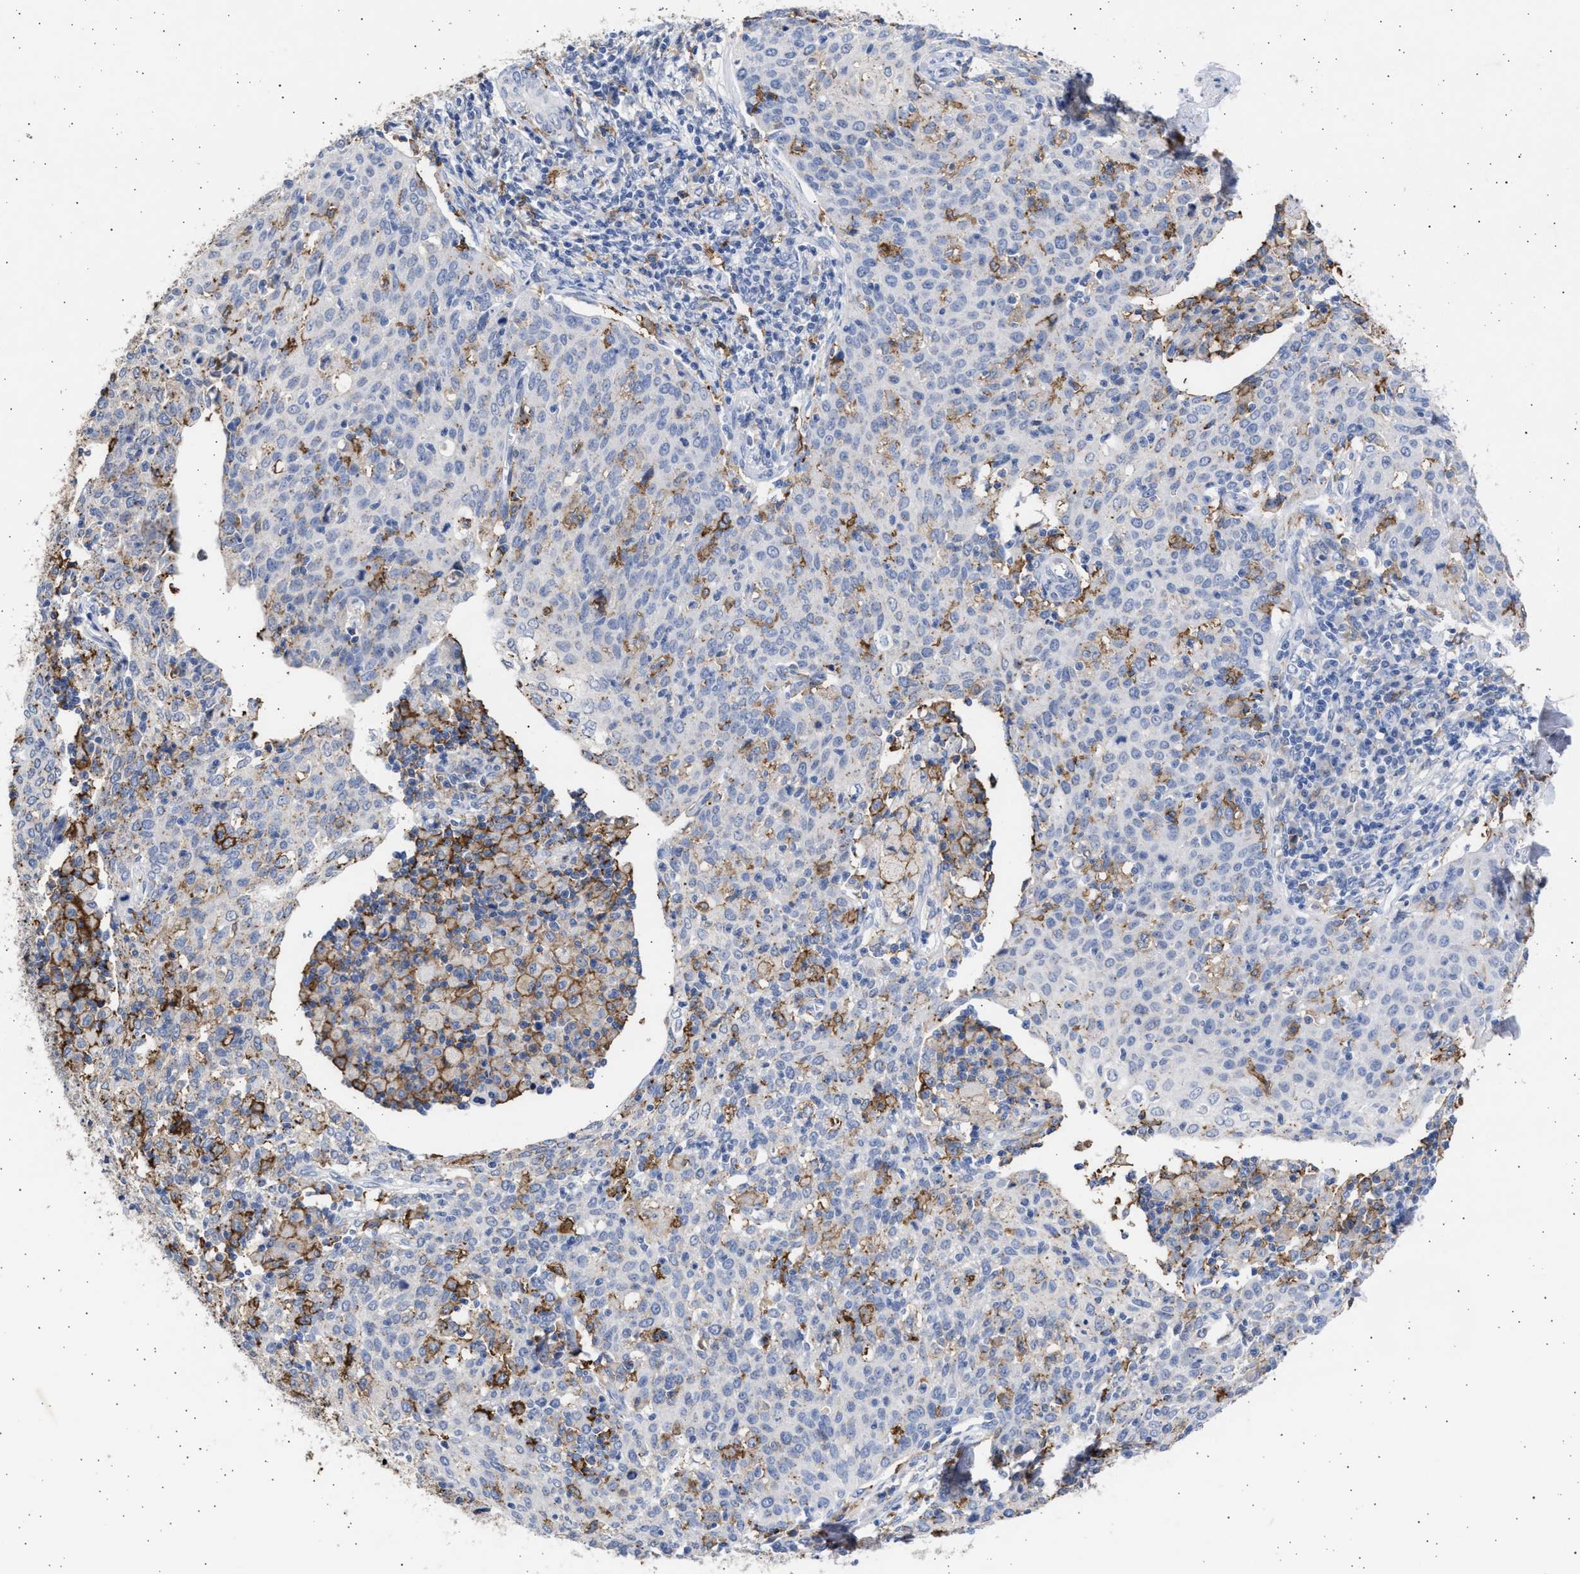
{"staining": {"intensity": "negative", "quantity": "none", "location": "none"}, "tissue": "cervical cancer", "cell_type": "Tumor cells", "image_type": "cancer", "snomed": [{"axis": "morphology", "description": "Squamous cell carcinoma, NOS"}, {"axis": "topography", "description": "Cervix"}], "caption": "This is an immunohistochemistry histopathology image of human squamous cell carcinoma (cervical). There is no expression in tumor cells.", "gene": "FCER1A", "patient": {"sex": "female", "age": 38}}